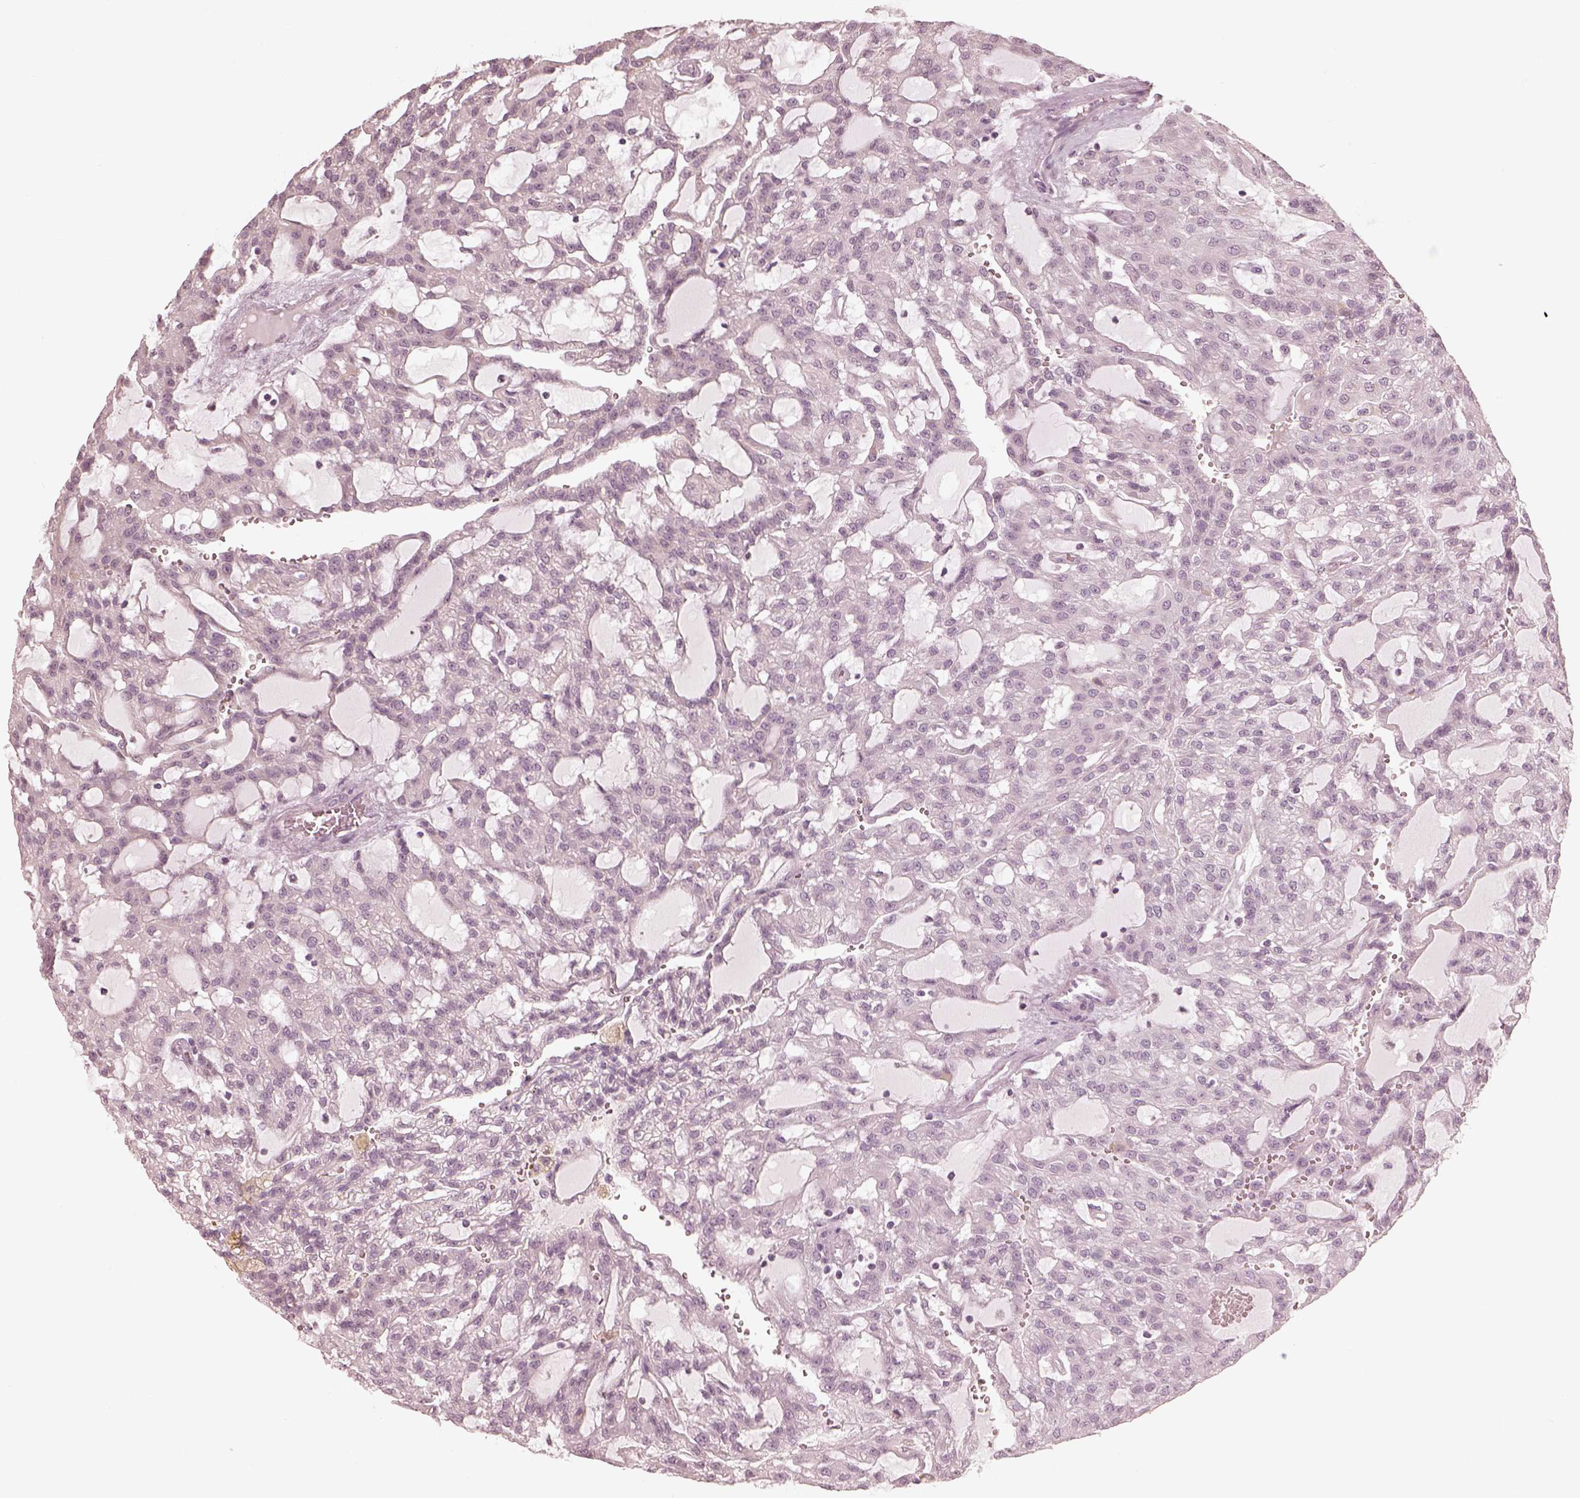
{"staining": {"intensity": "negative", "quantity": "none", "location": "none"}, "tissue": "renal cancer", "cell_type": "Tumor cells", "image_type": "cancer", "snomed": [{"axis": "morphology", "description": "Adenocarcinoma, NOS"}, {"axis": "topography", "description": "Kidney"}], "caption": "Immunohistochemical staining of renal cancer (adenocarcinoma) shows no significant staining in tumor cells.", "gene": "IQCB1", "patient": {"sex": "male", "age": 63}}